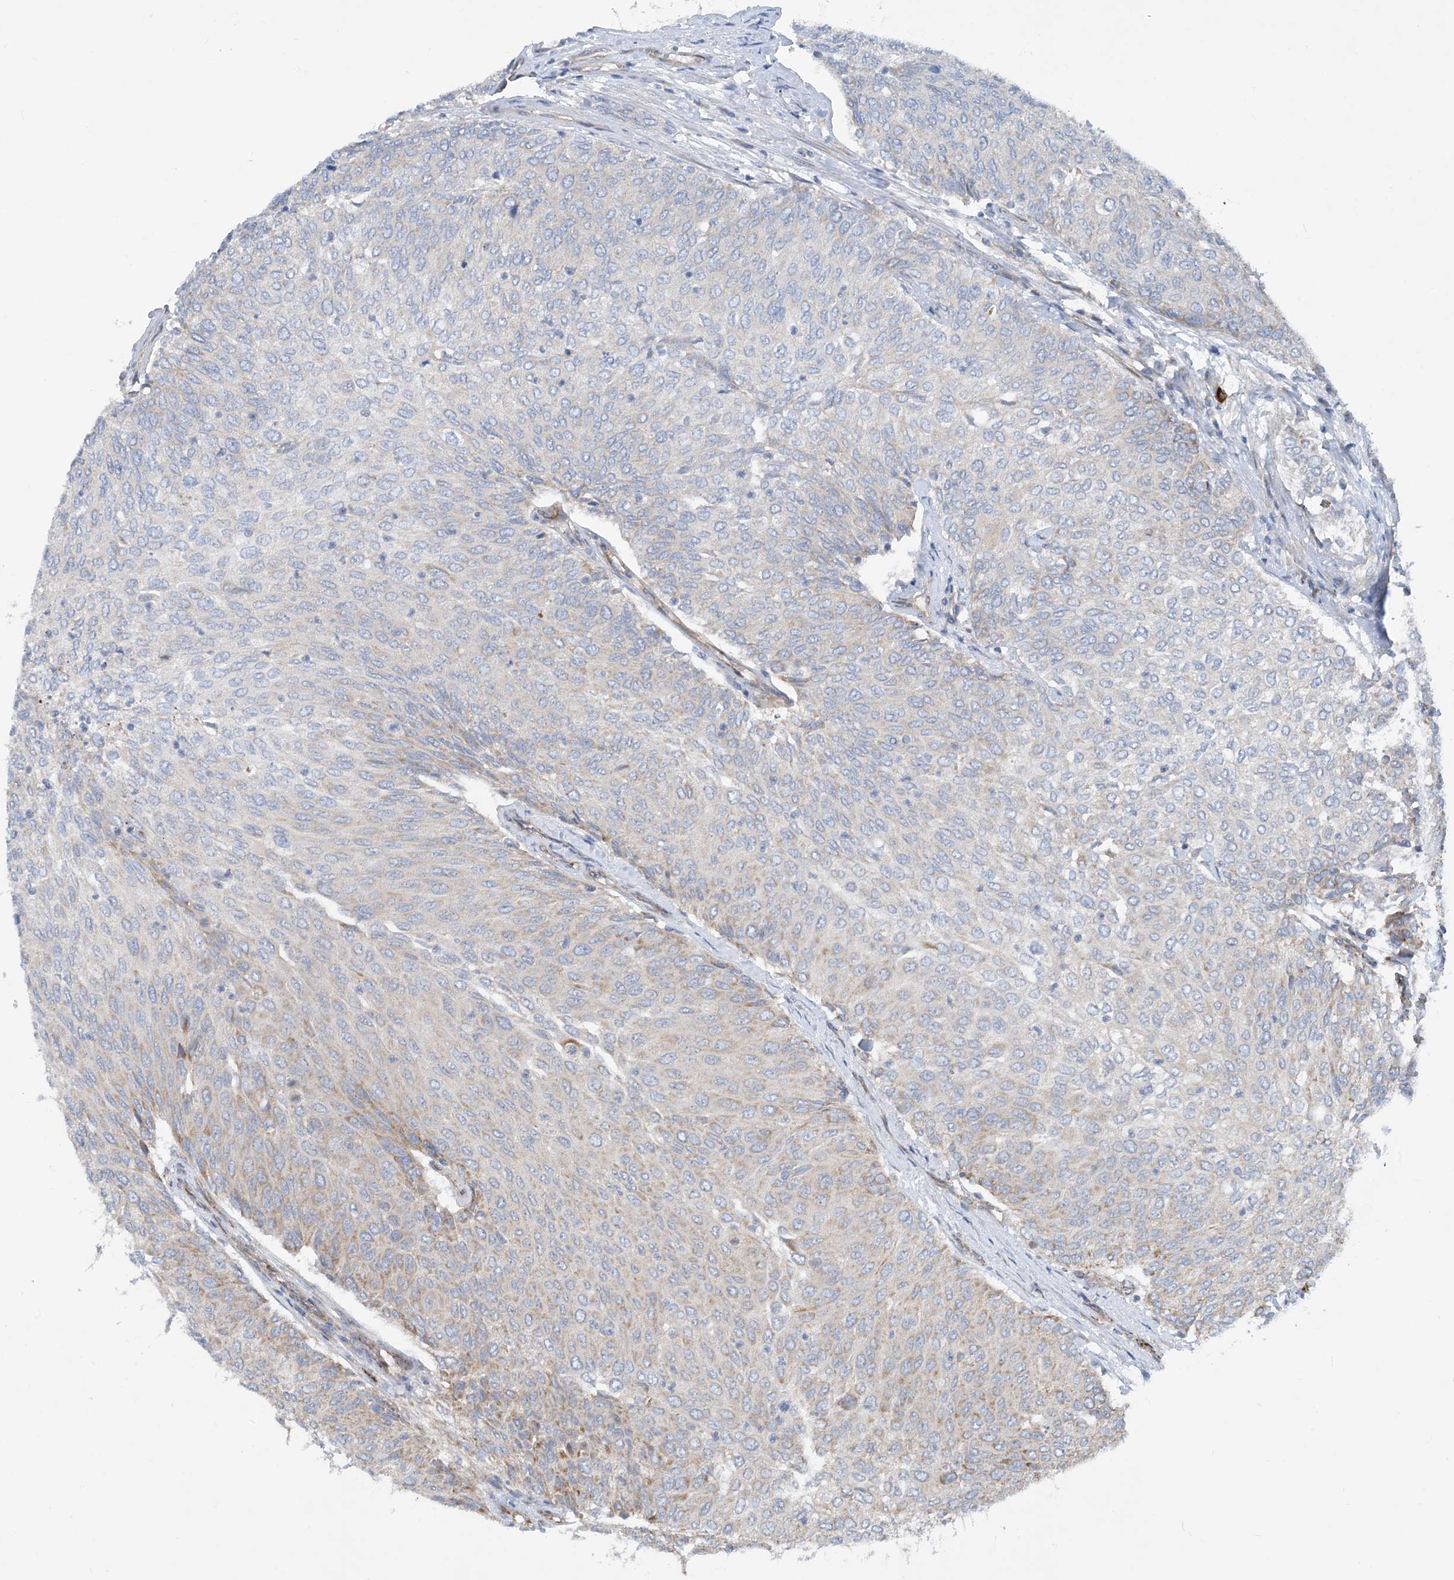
{"staining": {"intensity": "moderate", "quantity": "25%-75%", "location": "cytoplasmic/membranous"}, "tissue": "urothelial cancer", "cell_type": "Tumor cells", "image_type": "cancer", "snomed": [{"axis": "morphology", "description": "Urothelial carcinoma, Low grade"}, {"axis": "topography", "description": "Urinary bladder"}], "caption": "There is medium levels of moderate cytoplasmic/membranous positivity in tumor cells of urothelial carcinoma (low-grade), as demonstrated by immunohistochemical staining (brown color).", "gene": "PCDHGA1", "patient": {"sex": "female", "age": 79}}